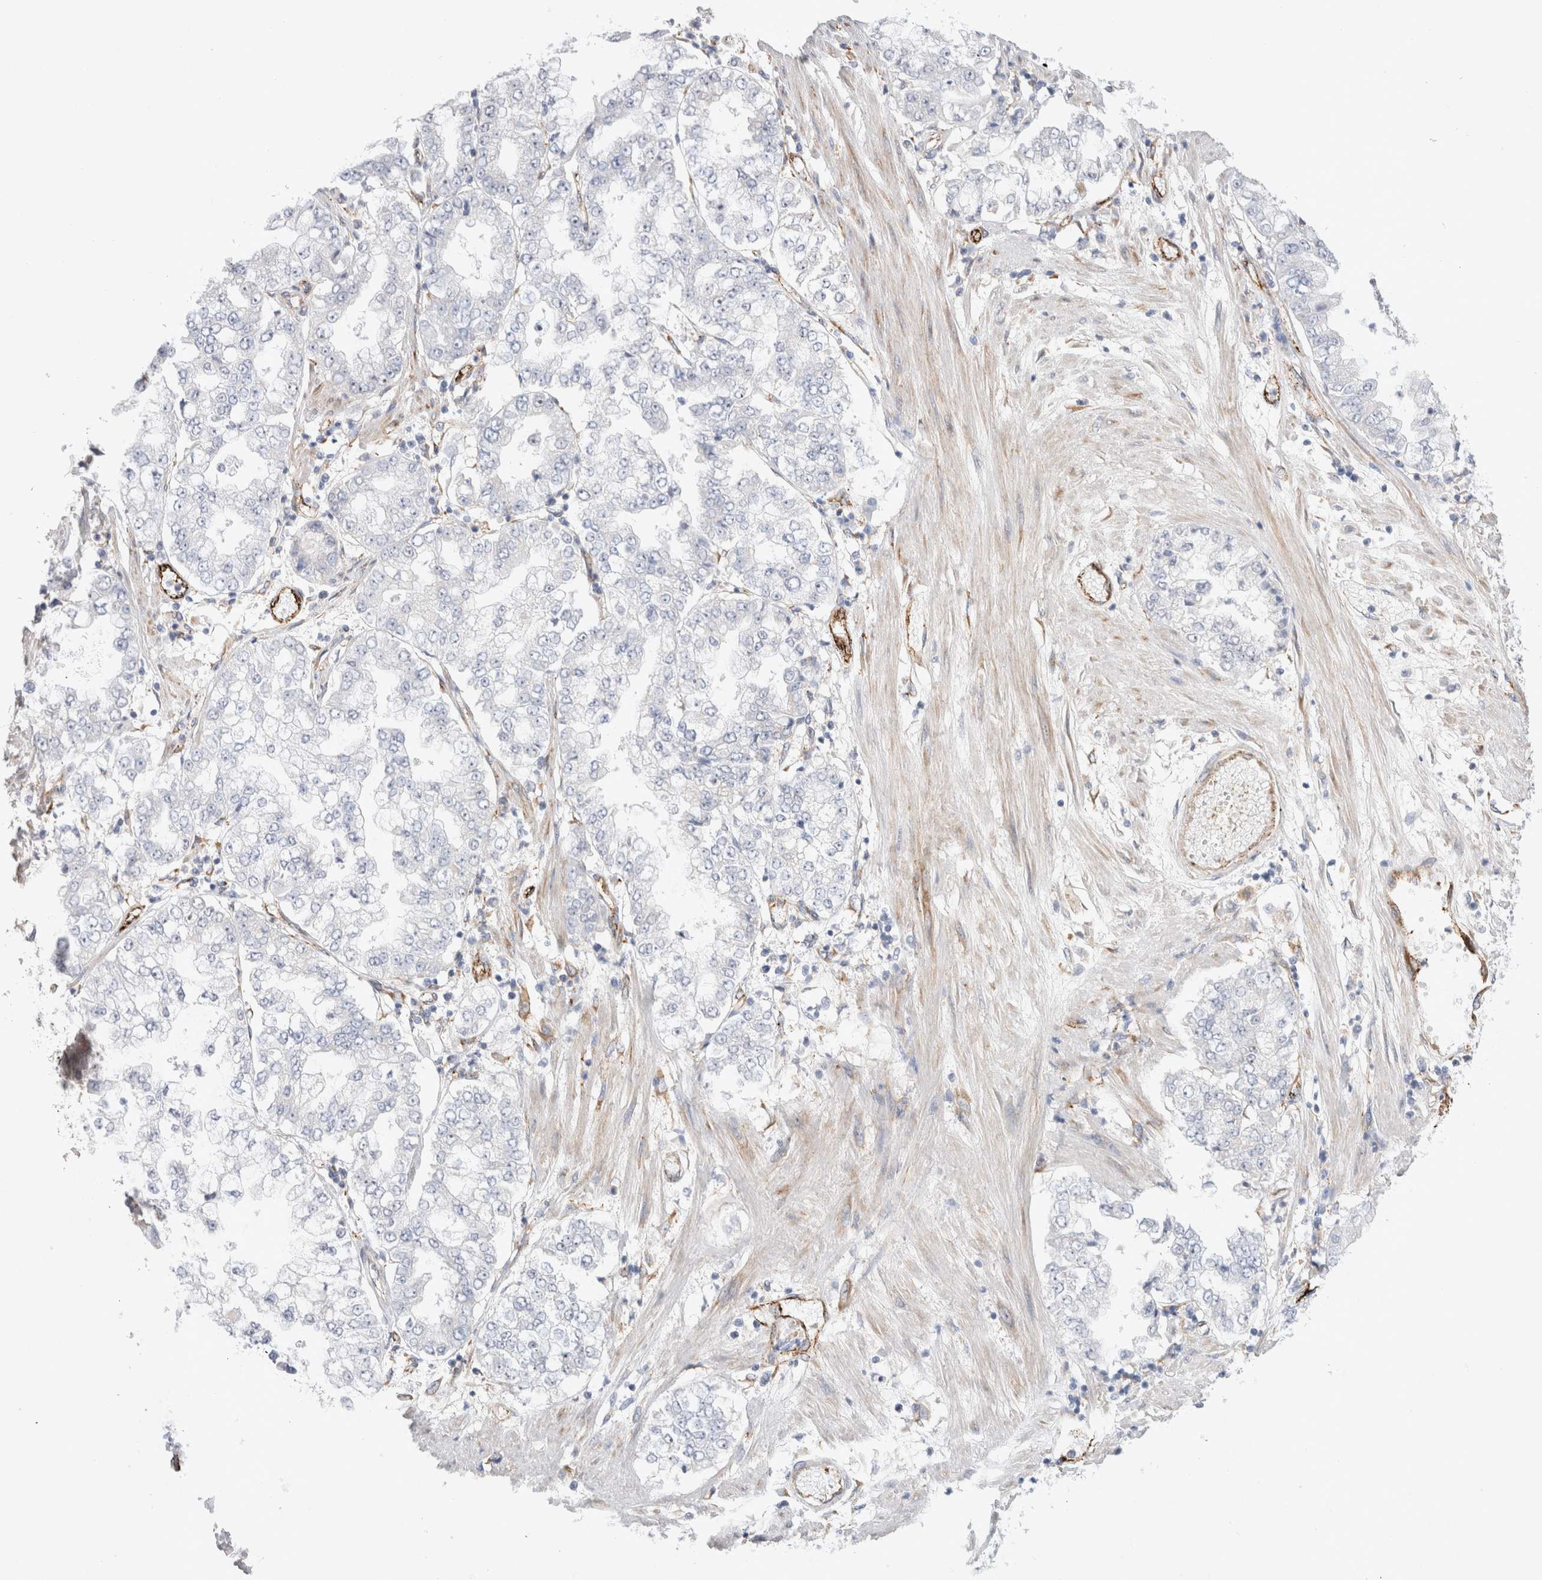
{"staining": {"intensity": "negative", "quantity": "none", "location": "none"}, "tissue": "stomach cancer", "cell_type": "Tumor cells", "image_type": "cancer", "snomed": [{"axis": "morphology", "description": "Adenocarcinoma, NOS"}, {"axis": "topography", "description": "Stomach"}], "caption": "The immunohistochemistry micrograph has no significant staining in tumor cells of stomach cancer (adenocarcinoma) tissue.", "gene": "CNPY4", "patient": {"sex": "male", "age": 76}}